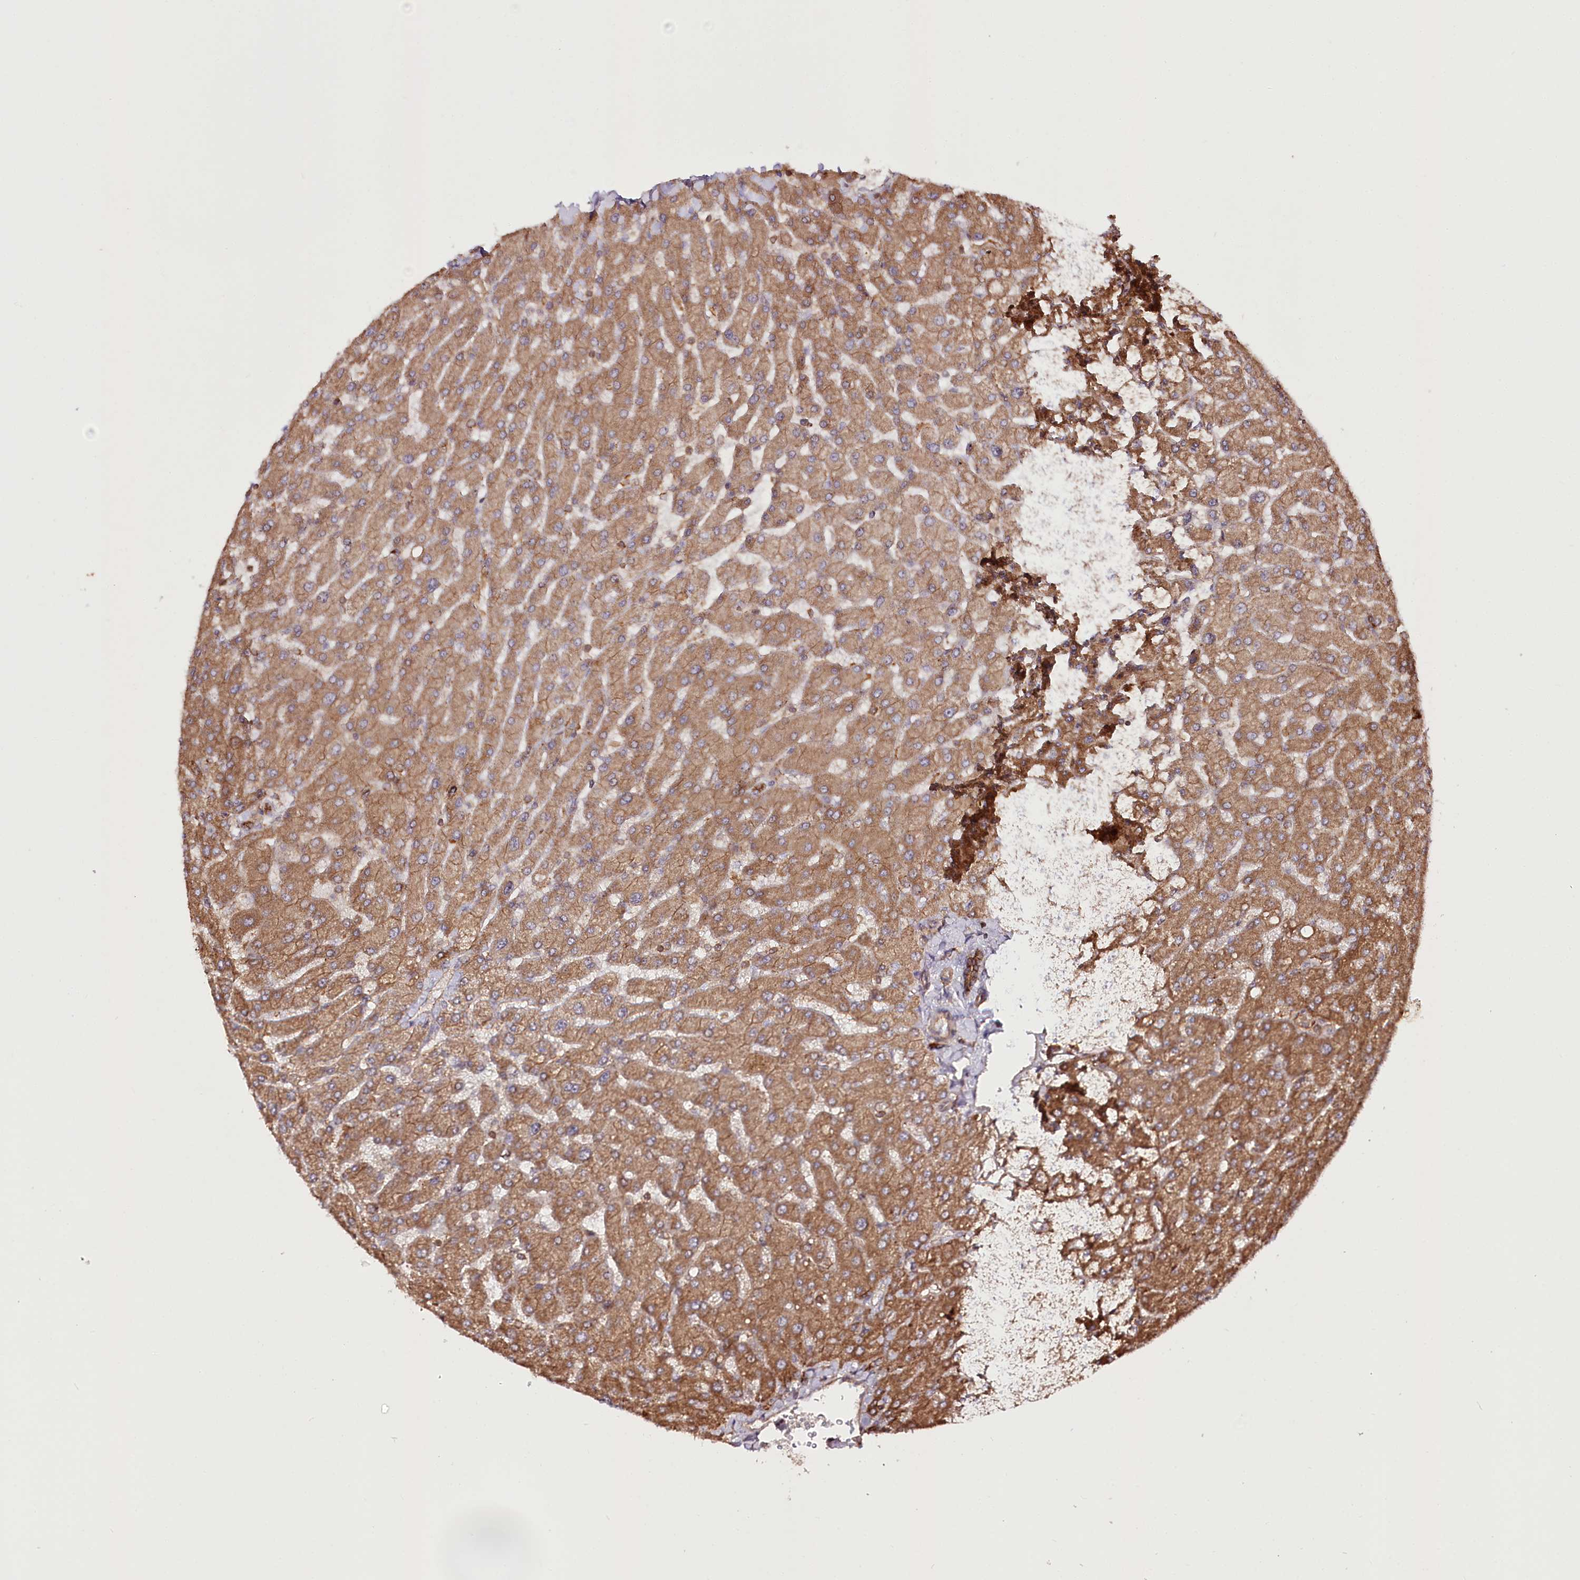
{"staining": {"intensity": "moderate", "quantity": ">75%", "location": "cytoplasmic/membranous"}, "tissue": "liver", "cell_type": "Cholangiocytes", "image_type": "normal", "snomed": [{"axis": "morphology", "description": "Normal tissue, NOS"}, {"axis": "topography", "description": "Liver"}], "caption": "Liver stained with DAB (3,3'-diaminobenzidine) immunohistochemistry reveals medium levels of moderate cytoplasmic/membranous staining in about >75% of cholangiocytes.", "gene": "DHX29", "patient": {"sex": "male", "age": 55}}